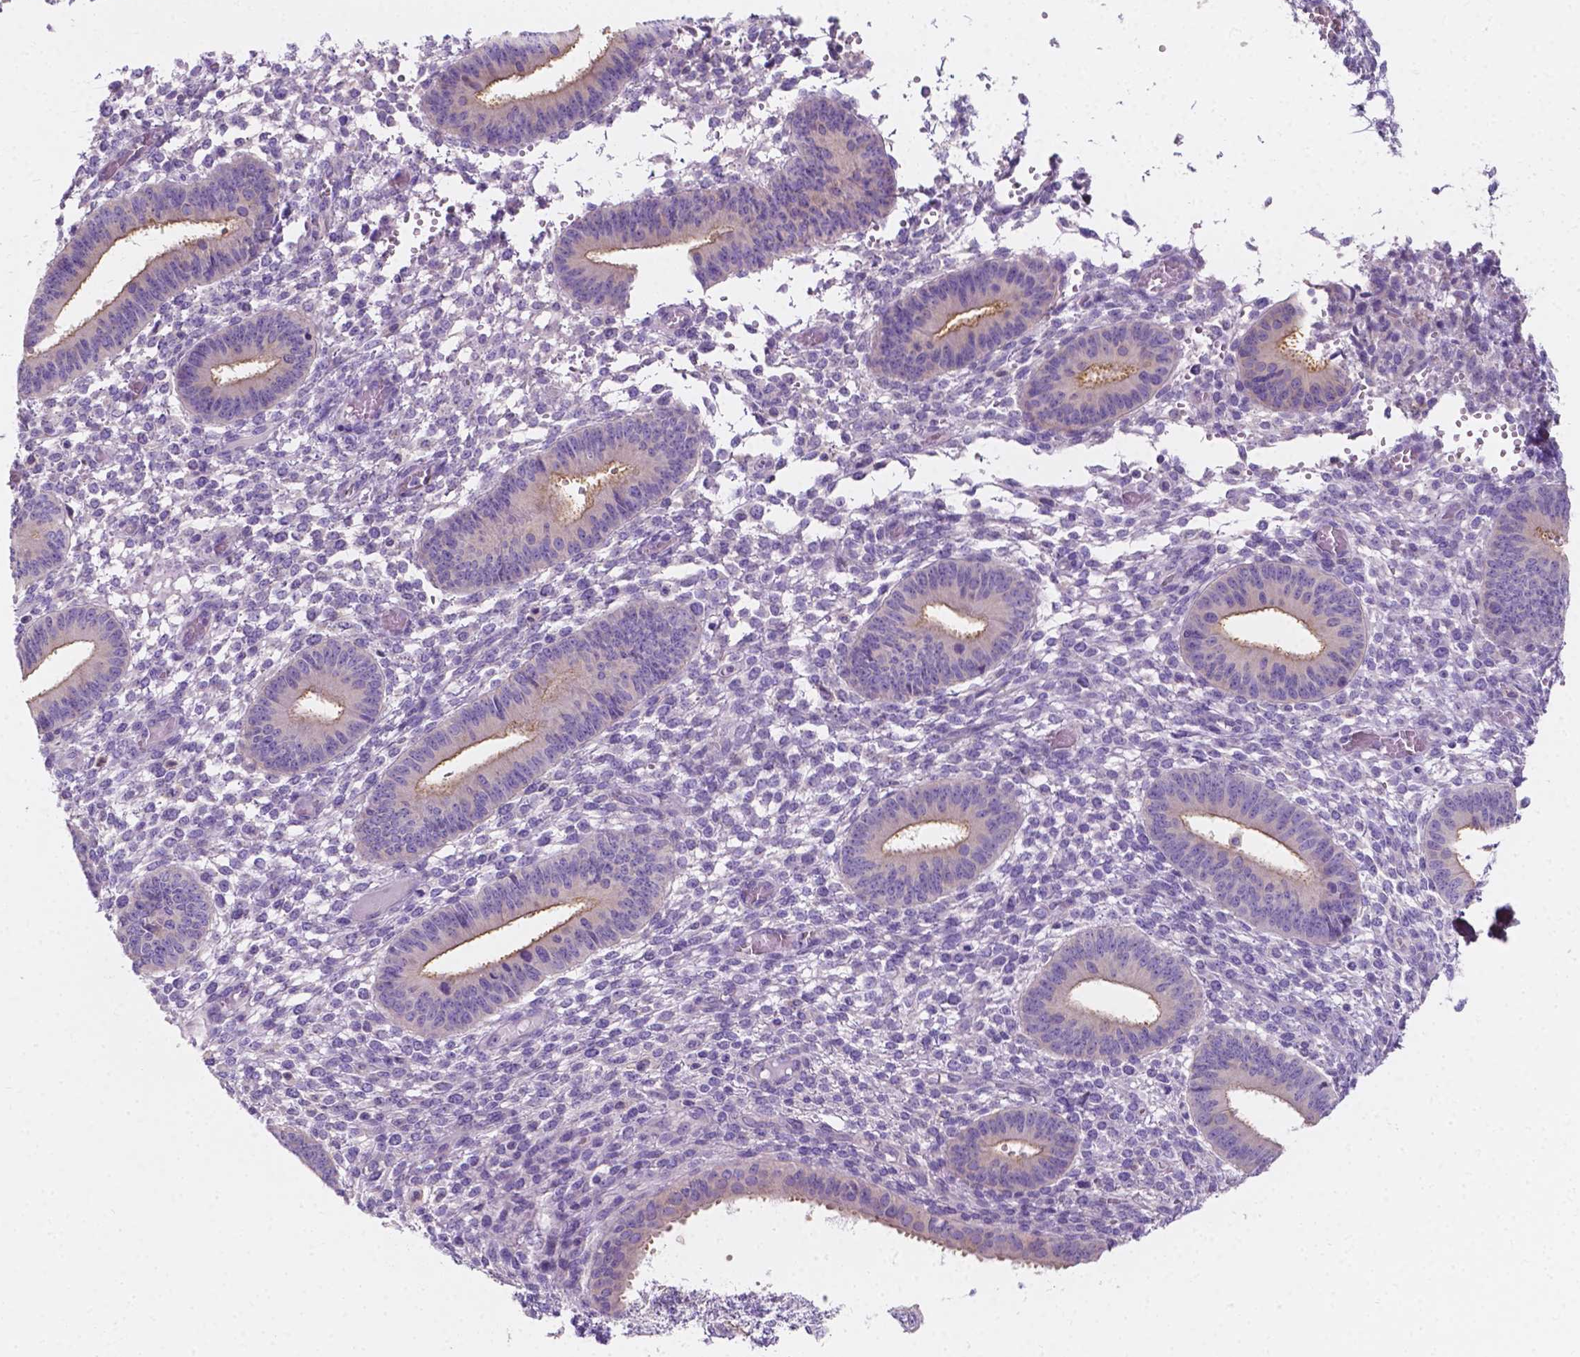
{"staining": {"intensity": "negative", "quantity": "none", "location": "none"}, "tissue": "endometrium", "cell_type": "Cells in endometrial stroma", "image_type": "normal", "snomed": [{"axis": "morphology", "description": "Normal tissue, NOS"}, {"axis": "topography", "description": "Endometrium"}], "caption": "Endometrium stained for a protein using immunohistochemistry (IHC) reveals no positivity cells in endometrial stroma.", "gene": "SIRT2", "patient": {"sex": "female", "age": 42}}